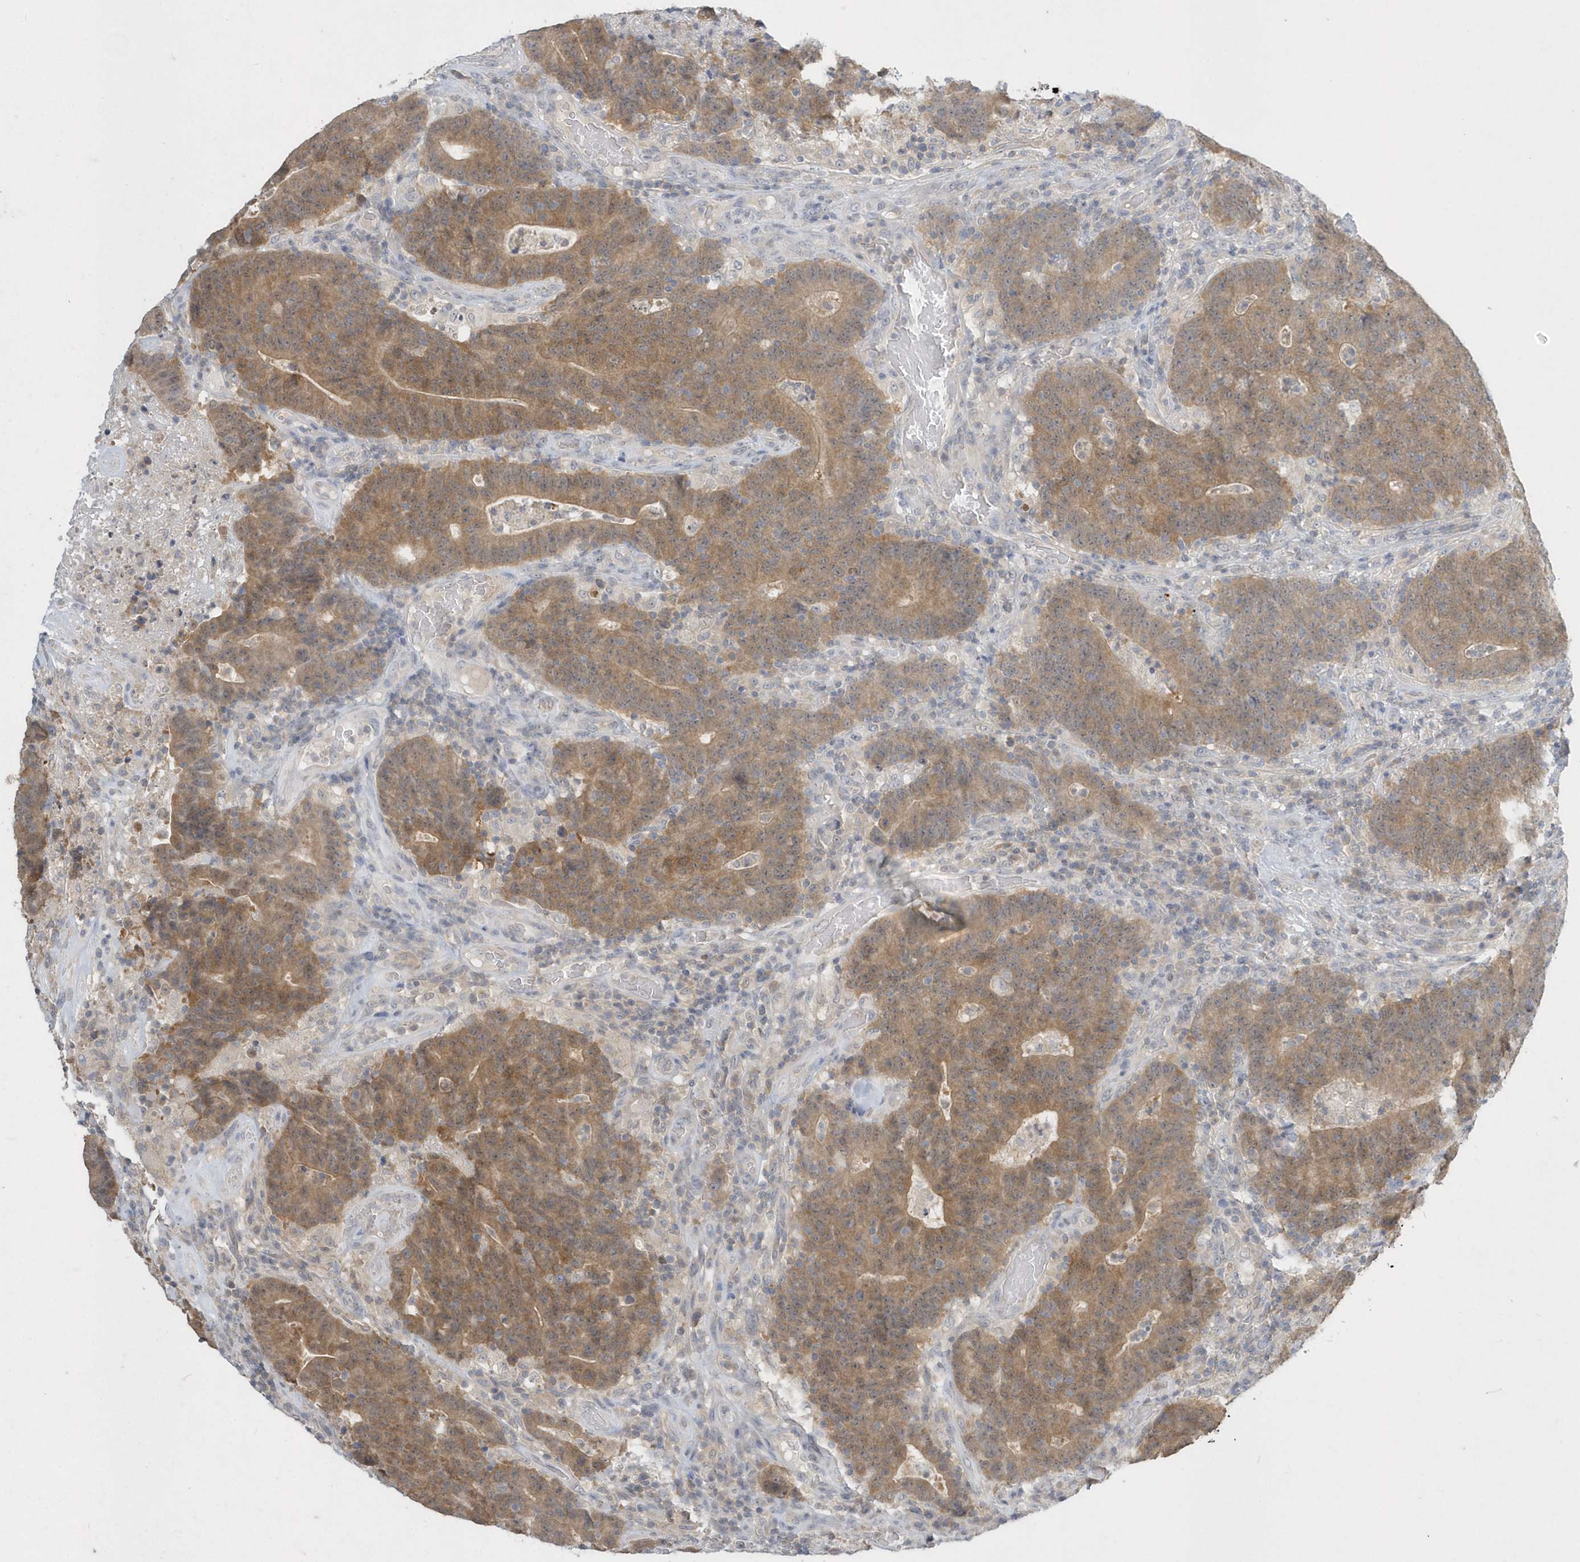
{"staining": {"intensity": "moderate", "quantity": ">75%", "location": "cytoplasmic/membranous"}, "tissue": "colorectal cancer", "cell_type": "Tumor cells", "image_type": "cancer", "snomed": [{"axis": "morphology", "description": "Normal tissue, NOS"}, {"axis": "morphology", "description": "Adenocarcinoma, NOS"}, {"axis": "topography", "description": "Colon"}], "caption": "Immunohistochemical staining of human colorectal cancer (adenocarcinoma) reveals medium levels of moderate cytoplasmic/membranous protein staining in approximately >75% of tumor cells.", "gene": "AKR7A2", "patient": {"sex": "female", "age": 75}}